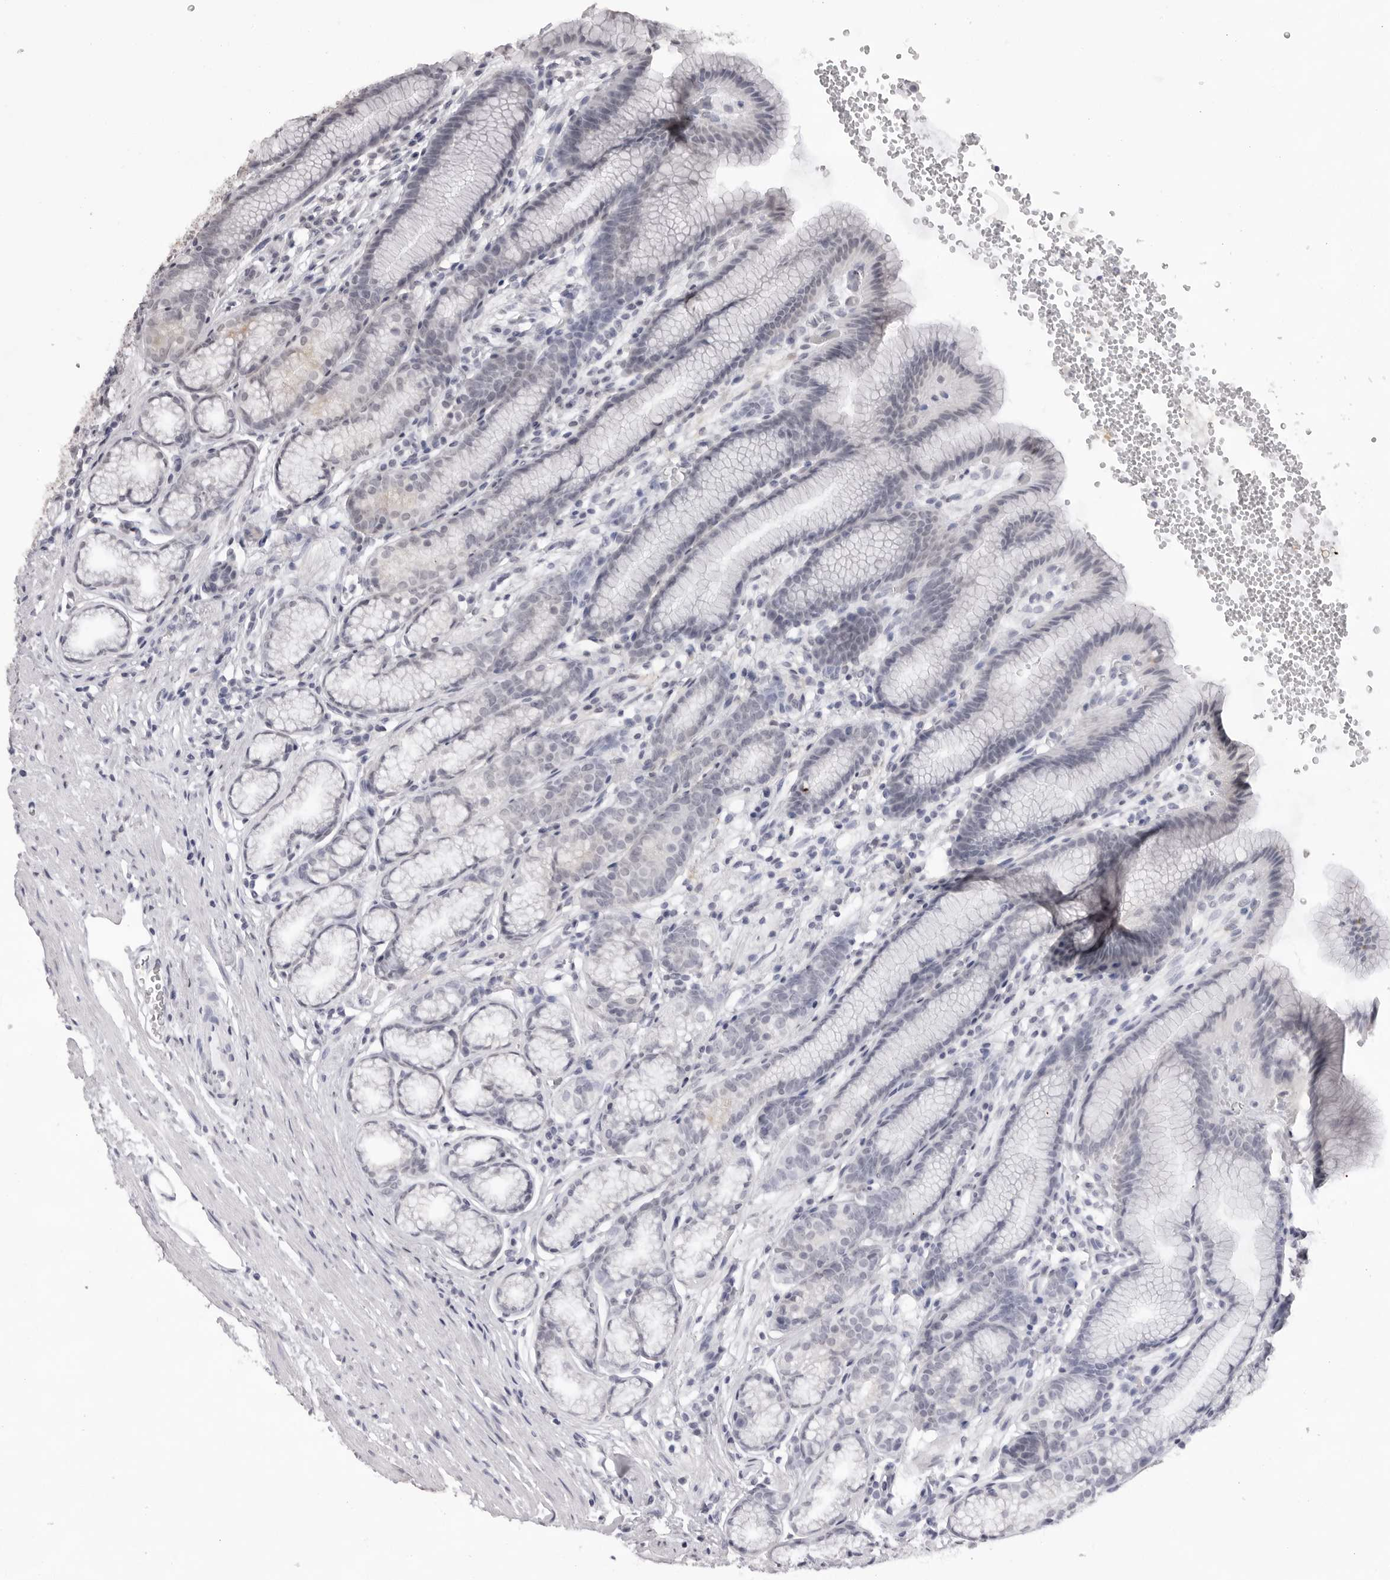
{"staining": {"intensity": "negative", "quantity": "none", "location": "none"}, "tissue": "stomach", "cell_type": "Glandular cells", "image_type": "normal", "snomed": [{"axis": "morphology", "description": "Normal tissue, NOS"}, {"axis": "topography", "description": "Stomach"}], "caption": "An immunohistochemistry (IHC) image of normal stomach is shown. There is no staining in glandular cells of stomach. (DAB (3,3'-diaminobenzidine) IHC with hematoxylin counter stain).", "gene": "NTM", "patient": {"sex": "male", "age": 42}}